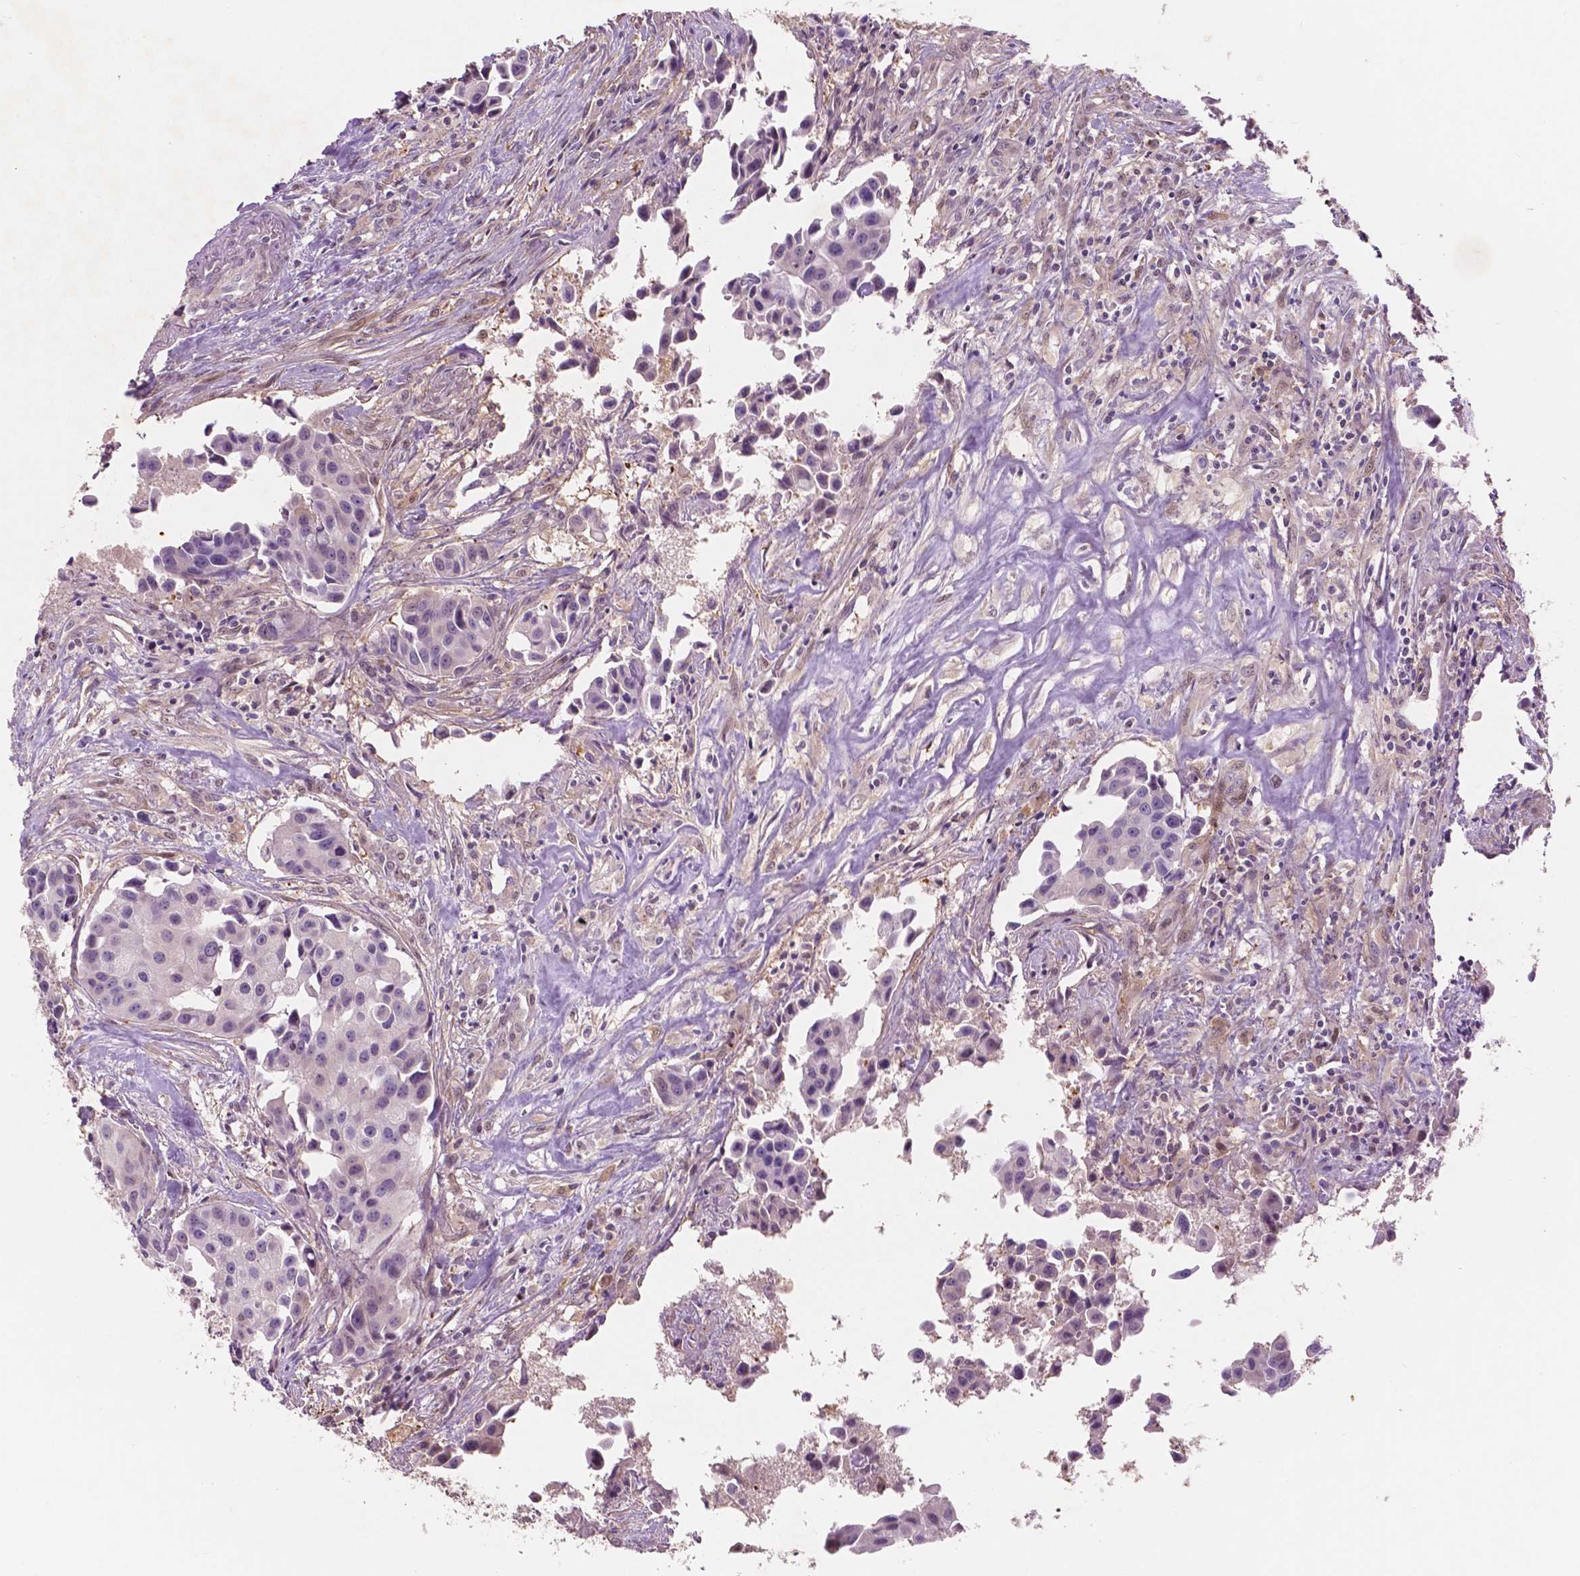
{"staining": {"intensity": "negative", "quantity": "none", "location": "none"}, "tissue": "head and neck cancer", "cell_type": "Tumor cells", "image_type": "cancer", "snomed": [{"axis": "morphology", "description": "Adenocarcinoma, NOS"}, {"axis": "topography", "description": "Head-Neck"}], "caption": "Immunohistochemical staining of human adenocarcinoma (head and neck) reveals no significant positivity in tumor cells.", "gene": "GPR37", "patient": {"sex": "male", "age": 76}}